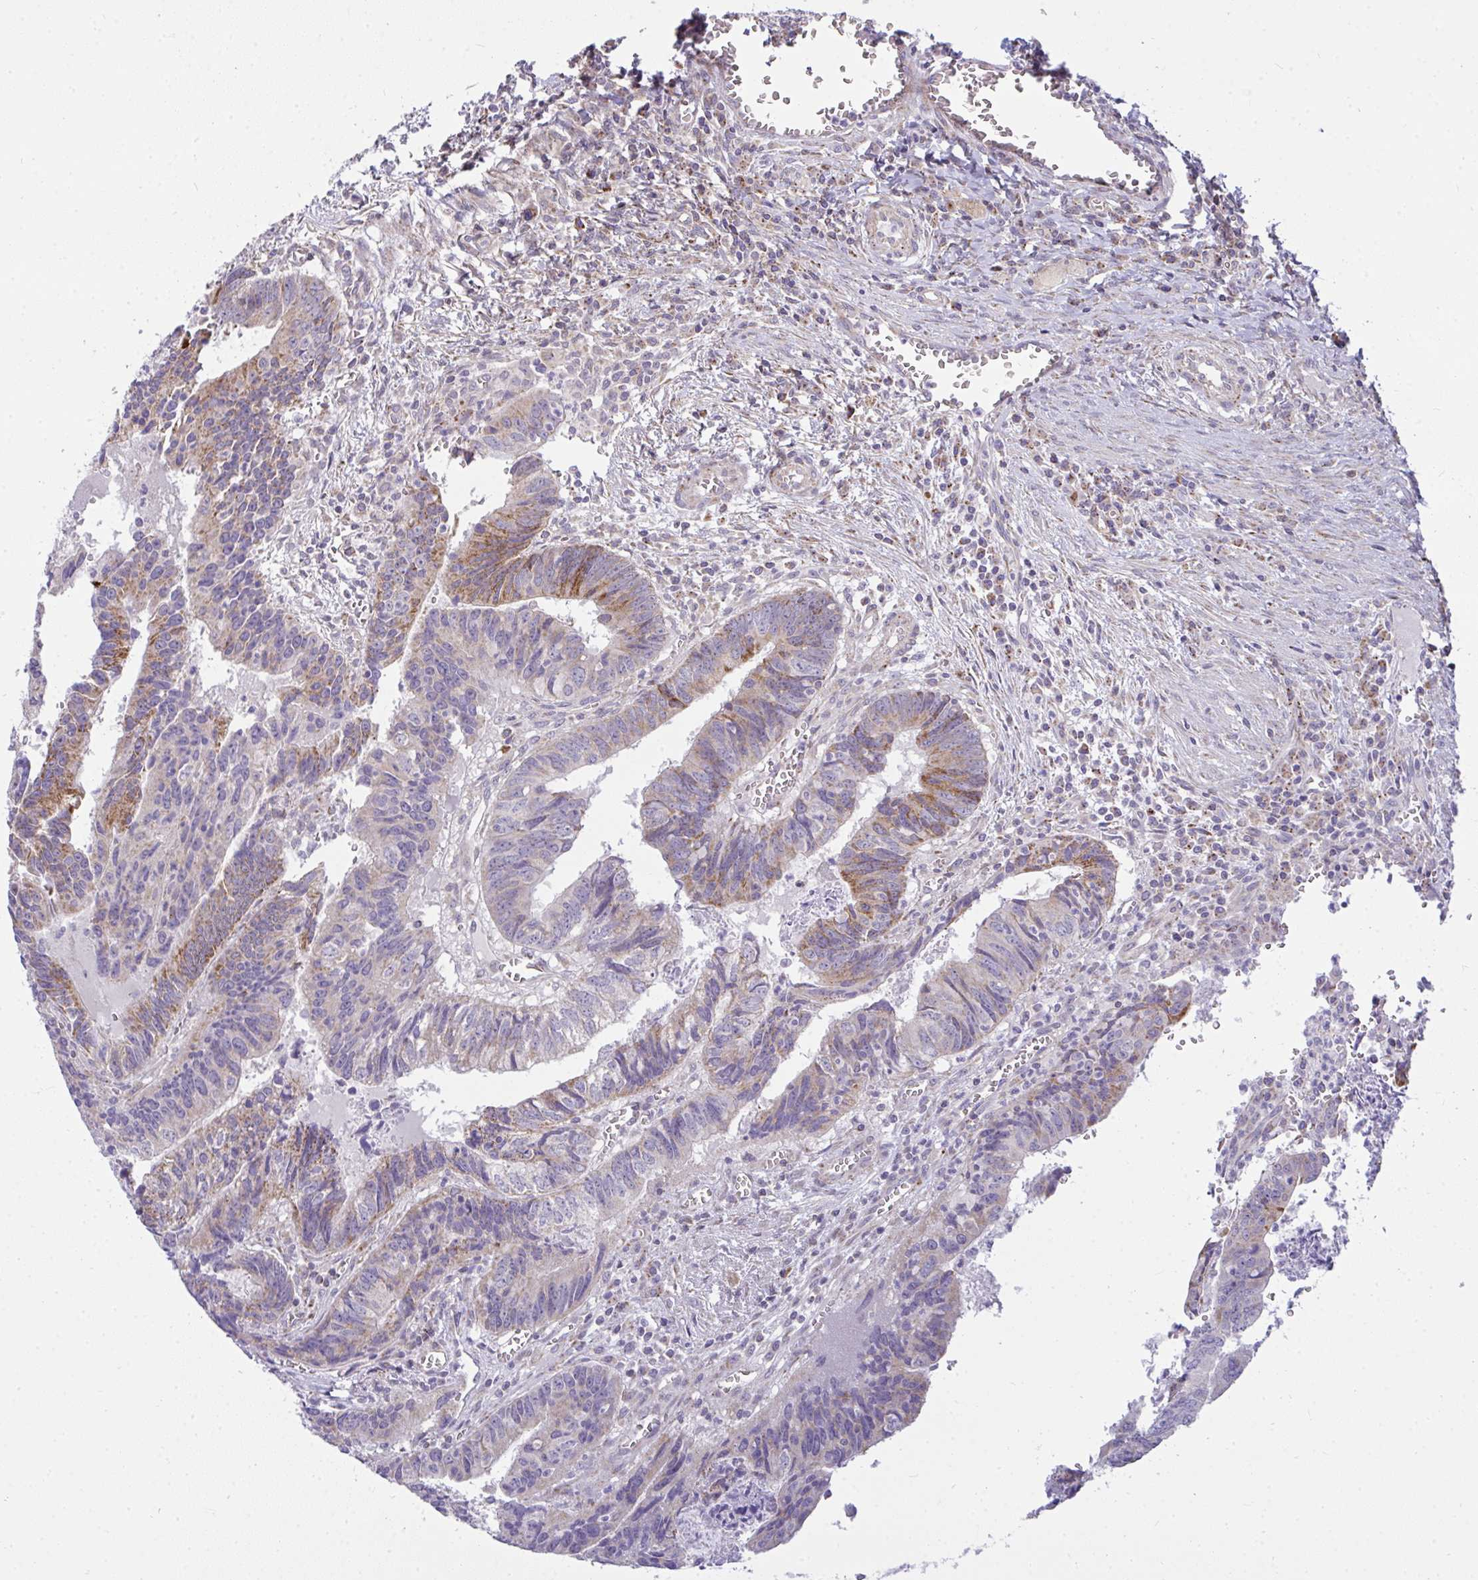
{"staining": {"intensity": "moderate", "quantity": "25%-75%", "location": "cytoplasmic/membranous"}, "tissue": "colorectal cancer", "cell_type": "Tumor cells", "image_type": "cancer", "snomed": [{"axis": "morphology", "description": "Adenocarcinoma, NOS"}, {"axis": "topography", "description": "Colon"}], "caption": "The histopathology image exhibits a brown stain indicating the presence of a protein in the cytoplasmic/membranous of tumor cells in colorectal adenocarcinoma.", "gene": "SRRM4", "patient": {"sex": "male", "age": 86}}